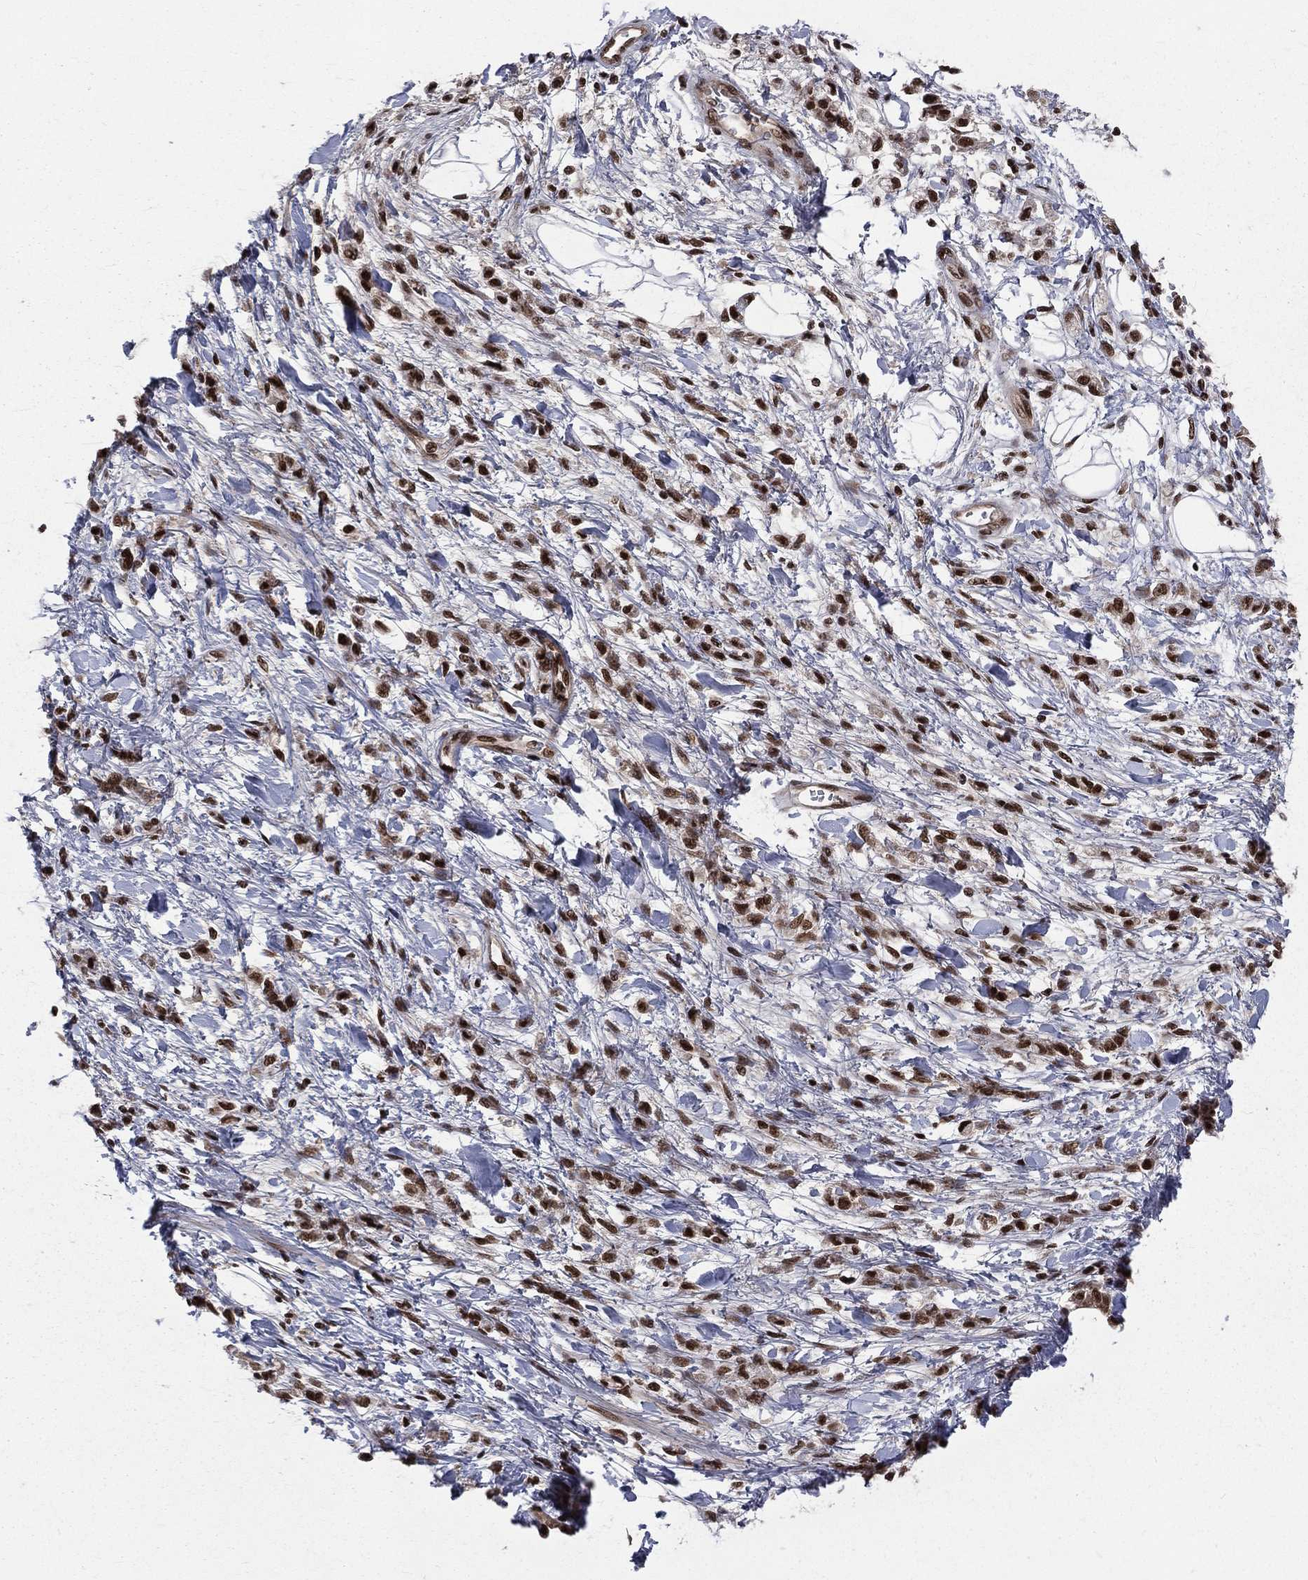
{"staining": {"intensity": "strong", "quantity": ">75%", "location": "nuclear"}, "tissue": "stomach cancer", "cell_type": "Tumor cells", "image_type": "cancer", "snomed": [{"axis": "morphology", "description": "Adenocarcinoma, NOS"}, {"axis": "topography", "description": "Stomach"}], "caption": "An immunohistochemistry (IHC) image of tumor tissue is shown. Protein staining in brown highlights strong nuclear positivity in stomach cancer within tumor cells. (brown staining indicates protein expression, while blue staining denotes nuclei).", "gene": "SMC3", "patient": {"sex": "female", "age": 60}}